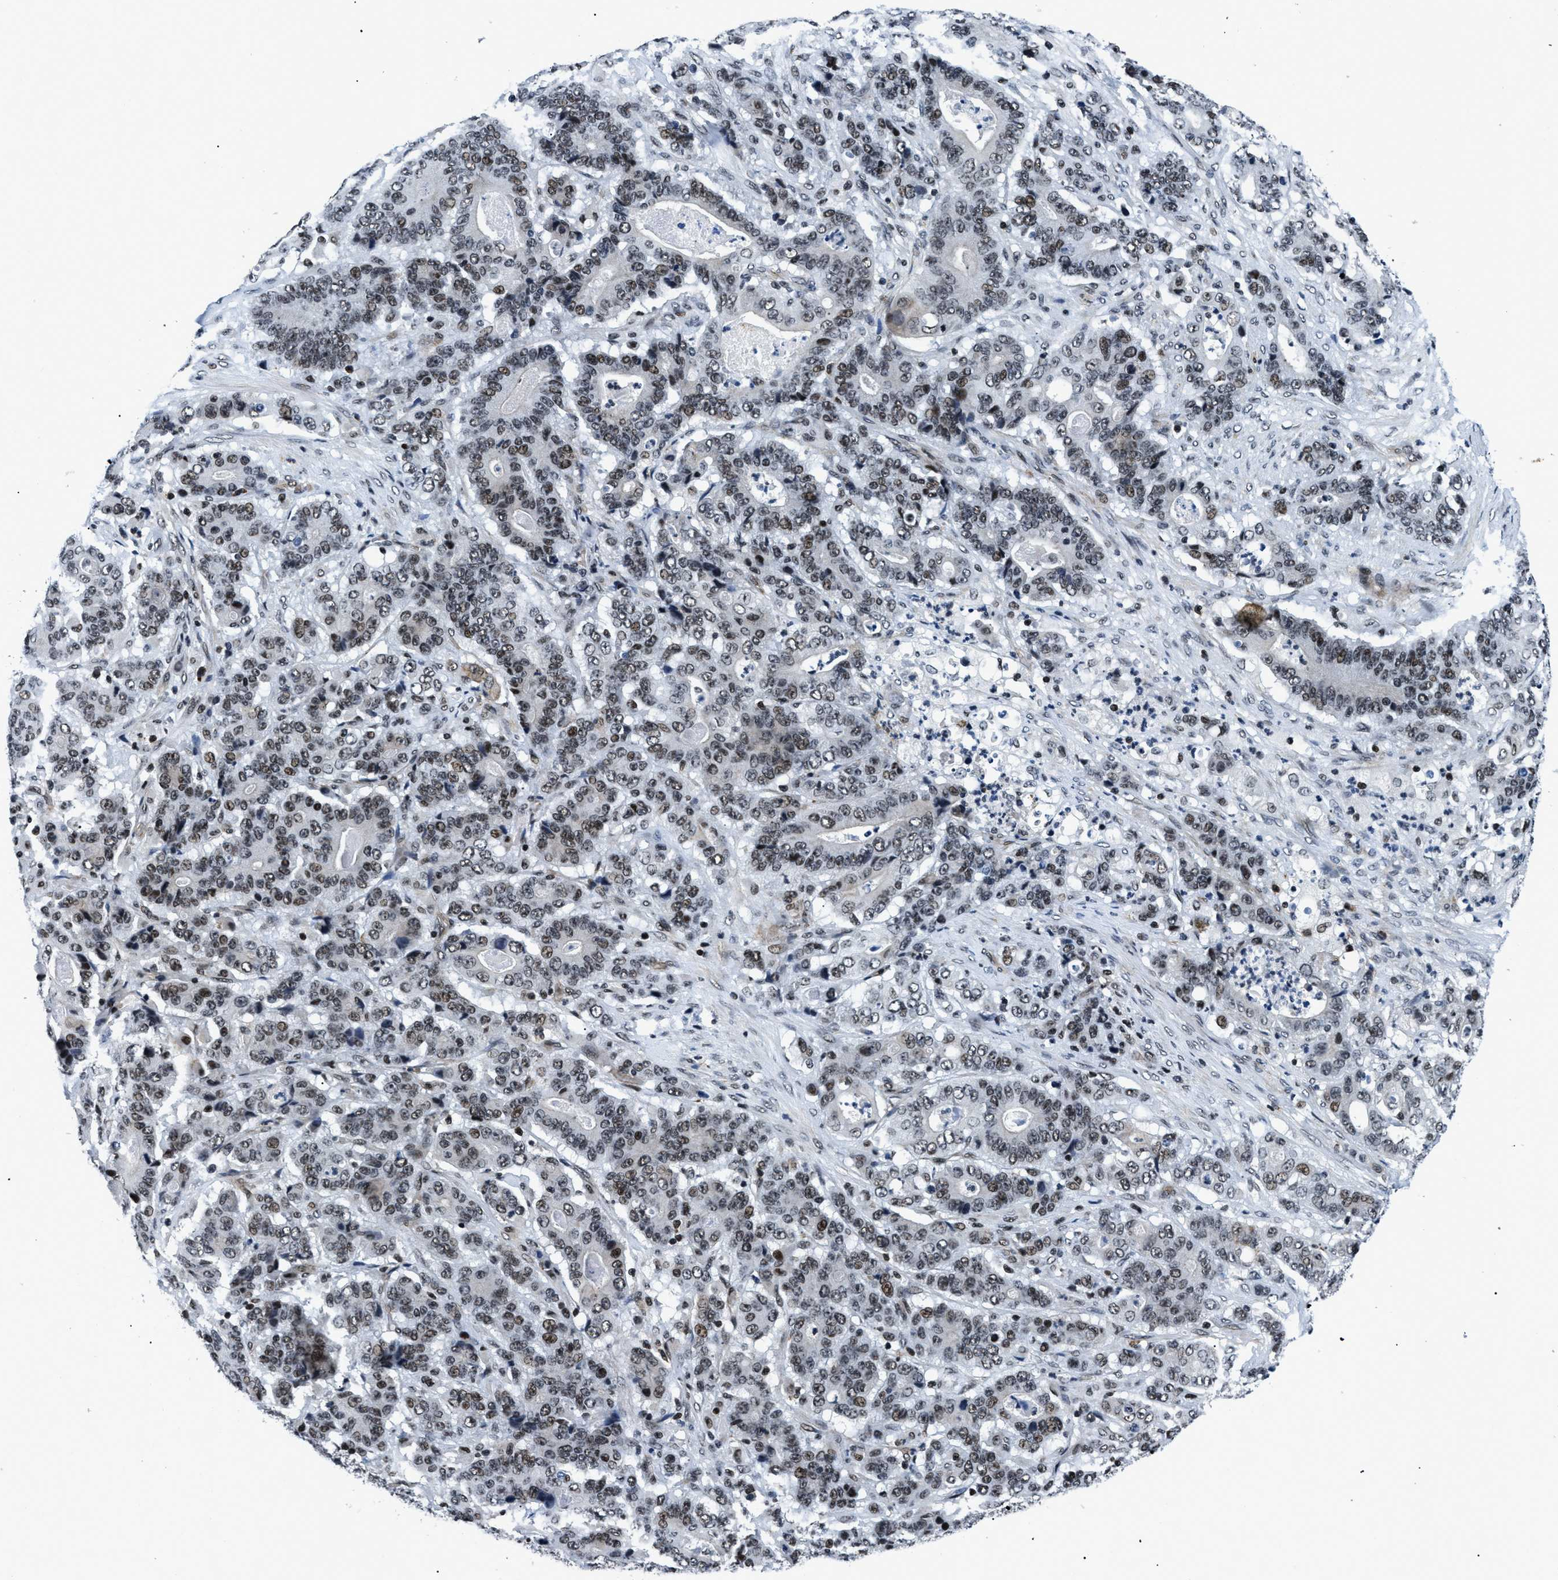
{"staining": {"intensity": "strong", "quantity": ">75%", "location": "nuclear"}, "tissue": "stomach cancer", "cell_type": "Tumor cells", "image_type": "cancer", "snomed": [{"axis": "morphology", "description": "Adenocarcinoma, NOS"}, {"axis": "topography", "description": "Stomach"}], "caption": "Brown immunohistochemical staining in human adenocarcinoma (stomach) demonstrates strong nuclear positivity in approximately >75% of tumor cells.", "gene": "SMARCB1", "patient": {"sex": "female", "age": 73}}